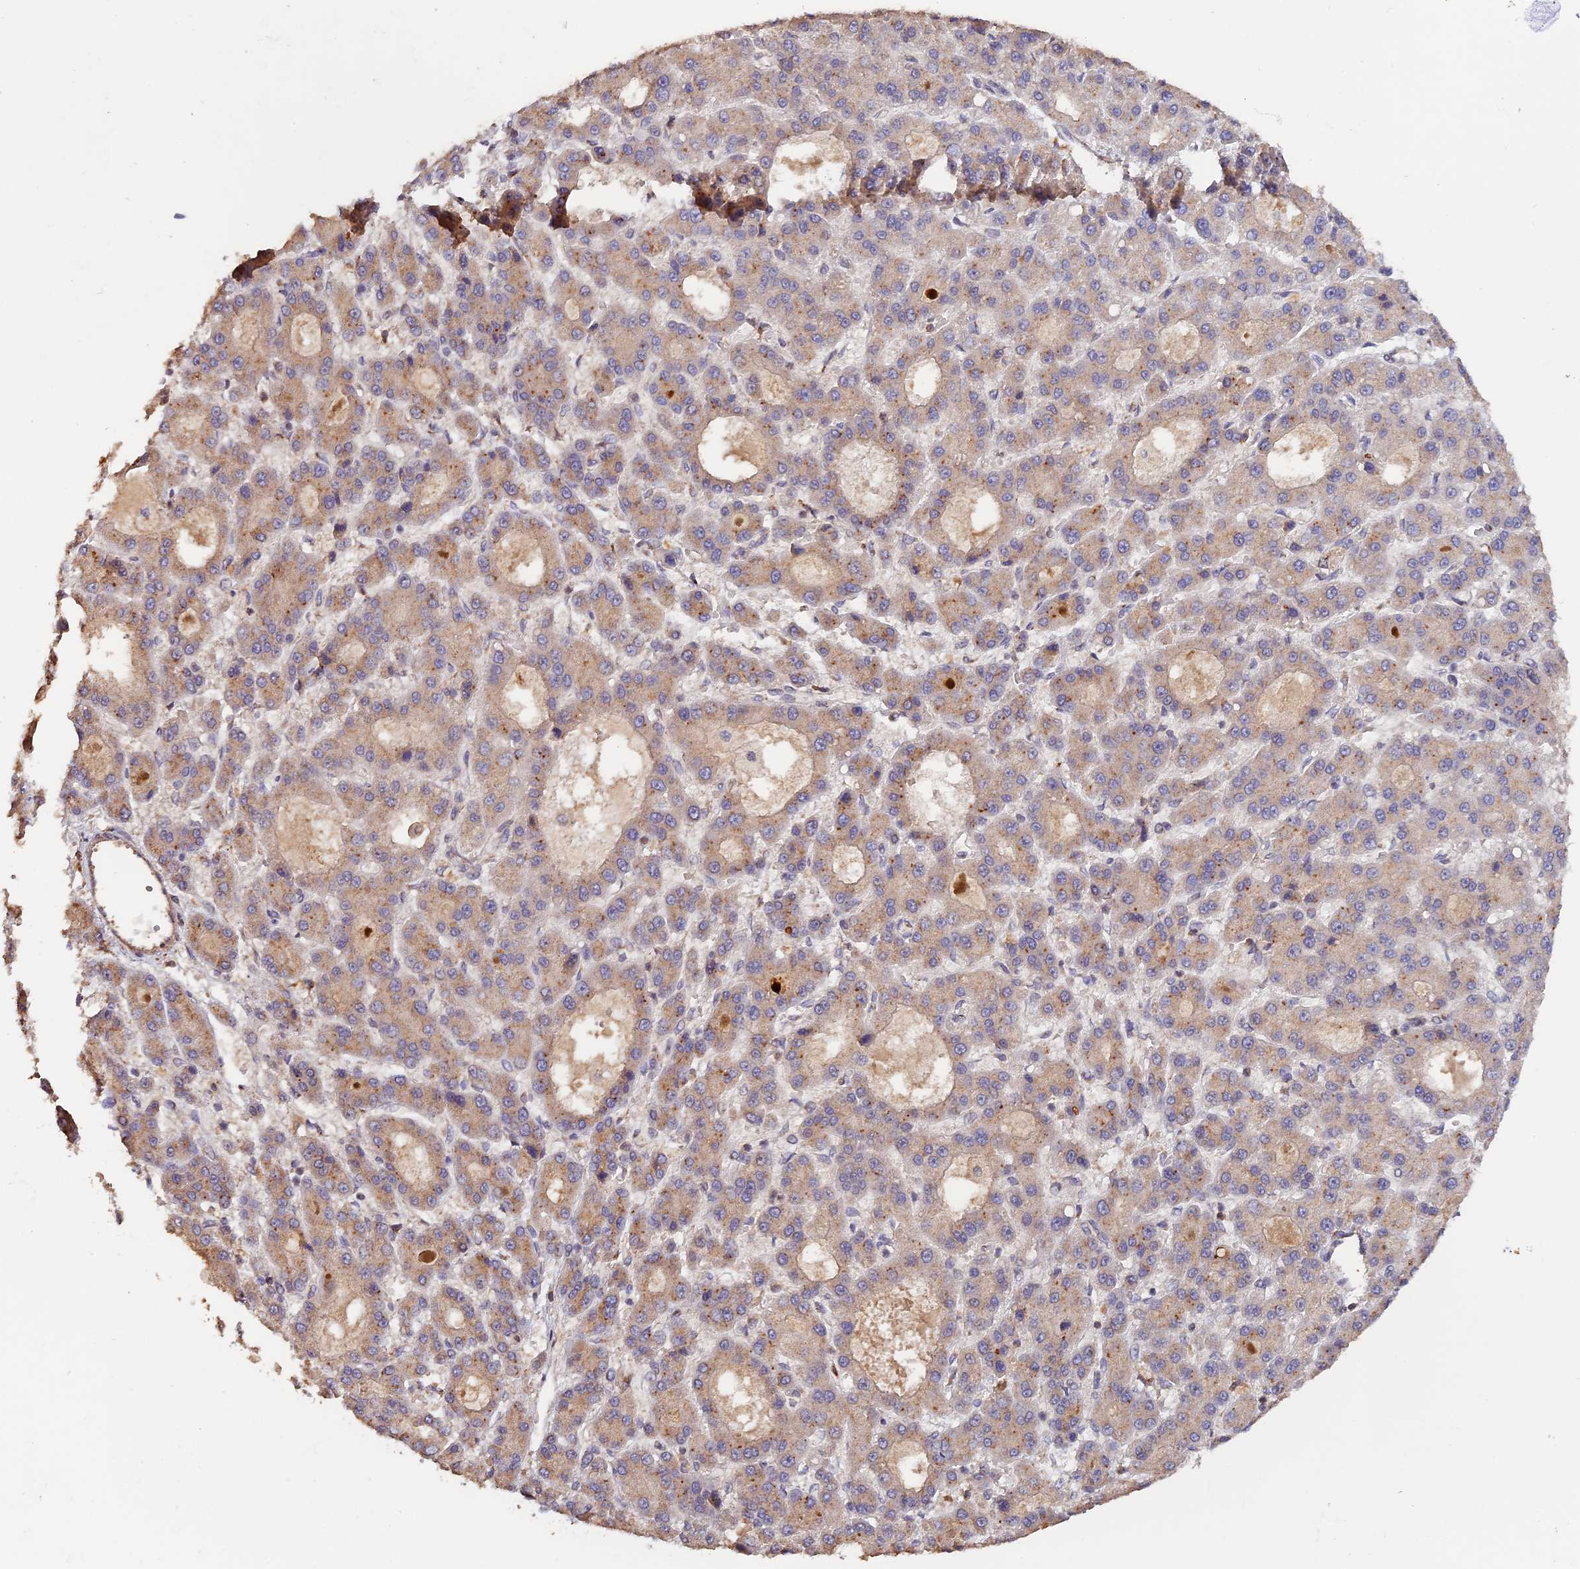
{"staining": {"intensity": "moderate", "quantity": ">75%", "location": "cytoplasmic/membranous"}, "tissue": "liver cancer", "cell_type": "Tumor cells", "image_type": "cancer", "snomed": [{"axis": "morphology", "description": "Carcinoma, Hepatocellular, NOS"}, {"axis": "topography", "description": "Liver"}], "caption": "About >75% of tumor cells in liver hepatocellular carcinoma display moderate cytoplasmic/membranous protein expression as visualized by brown immunohistochemical staining.", "gene": "TANGO6", "patient": {"sex": "male", "age": 70}}